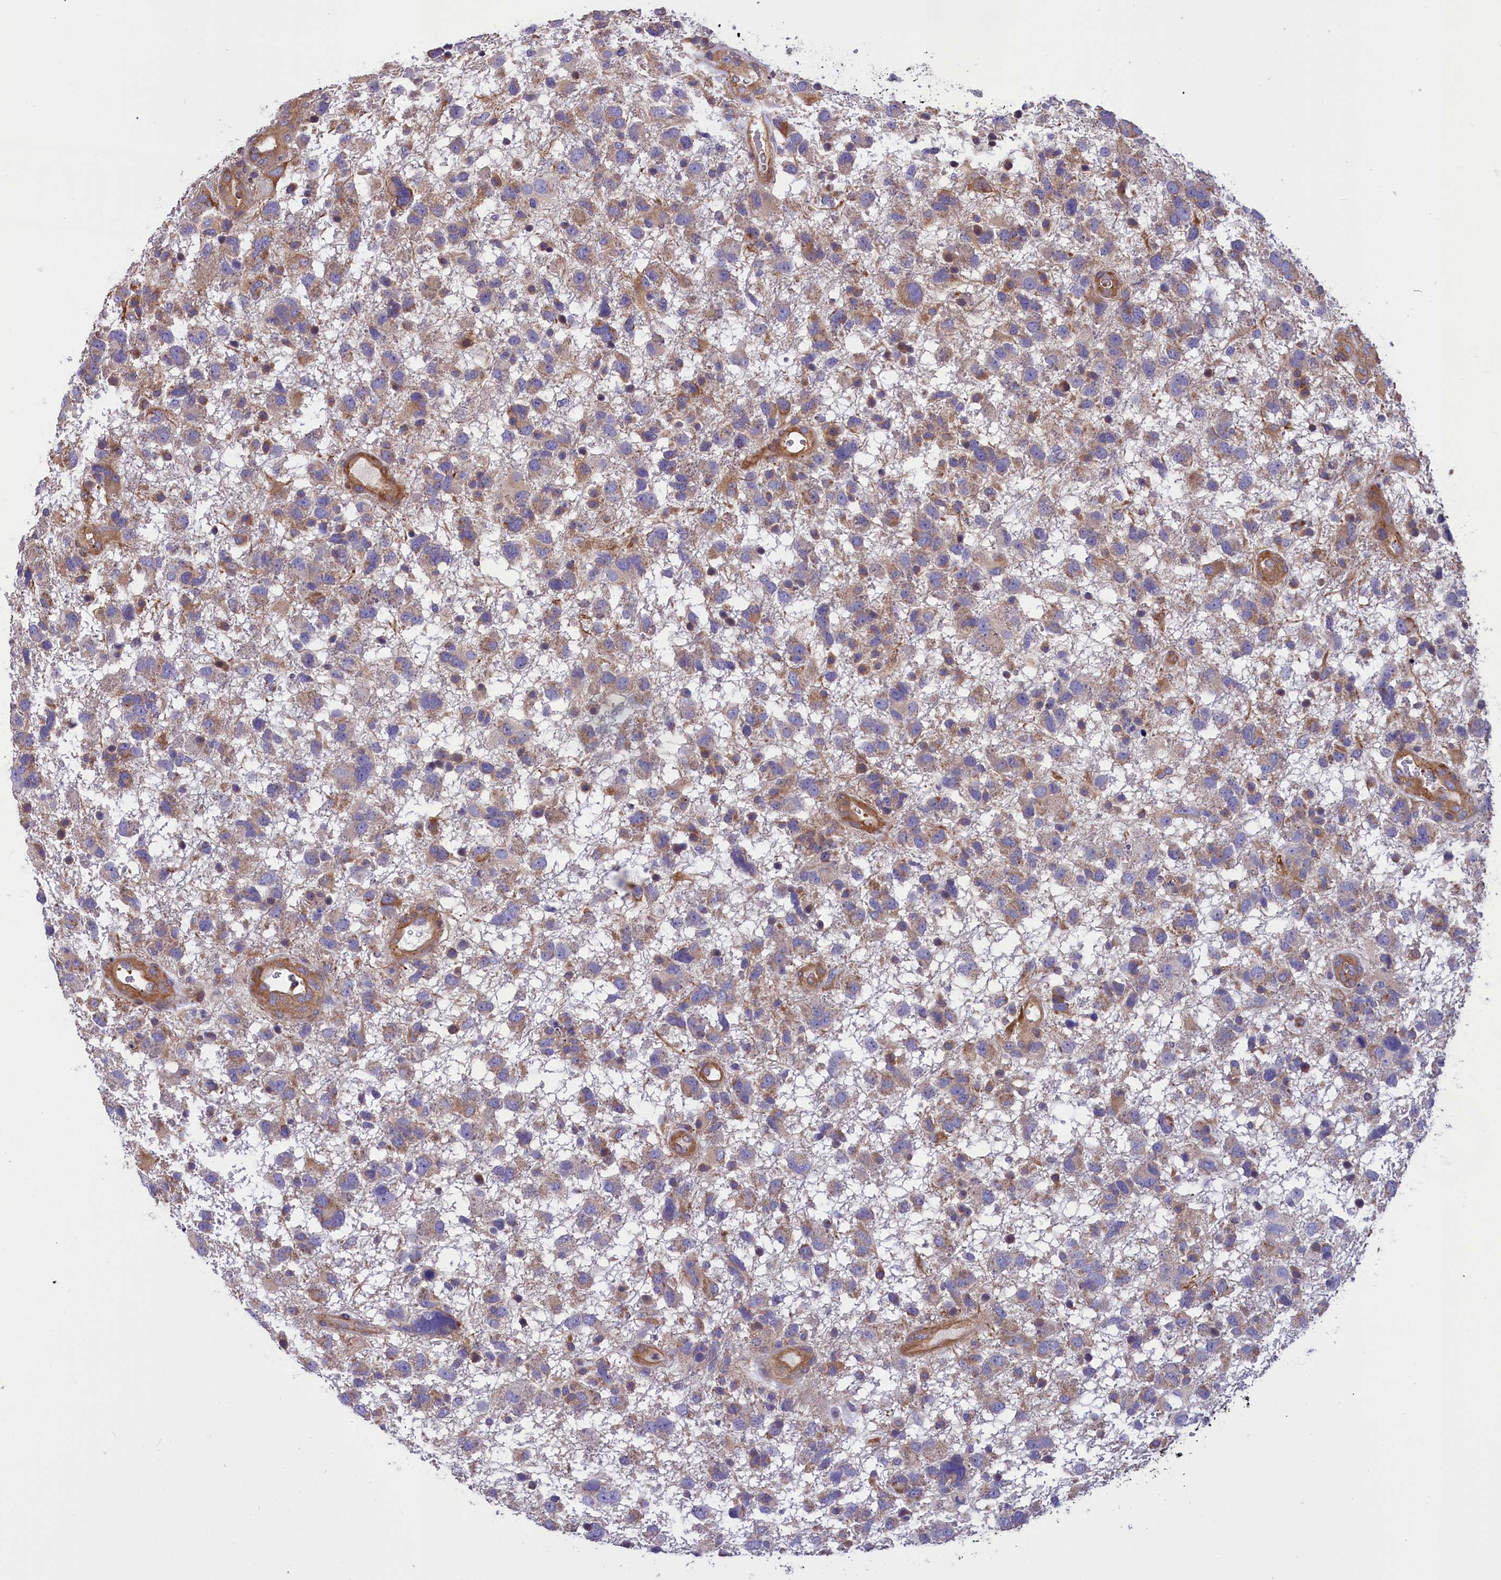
{"staining": {"intensity": "weak", "quantity": ">75%", "location": "cytoplasmic/membranous"}, "tissue": "glioma", "cell_type": "Tumor cells", "image_type": "cancer", "snomed": [{"axis": "morphology", "description": "Glioma, malignant, High grade"}, {"axis": "topography", "description": "Brain"}], "caption": "About >75% of tumor cells in malignant glioma (high-grade) show weak cytoplasmic/membranous protein staining as visualized by brown immunohistochemical staining.", "gene": "AMDHD2", "patient": {"sex": "male", "age": 61}}